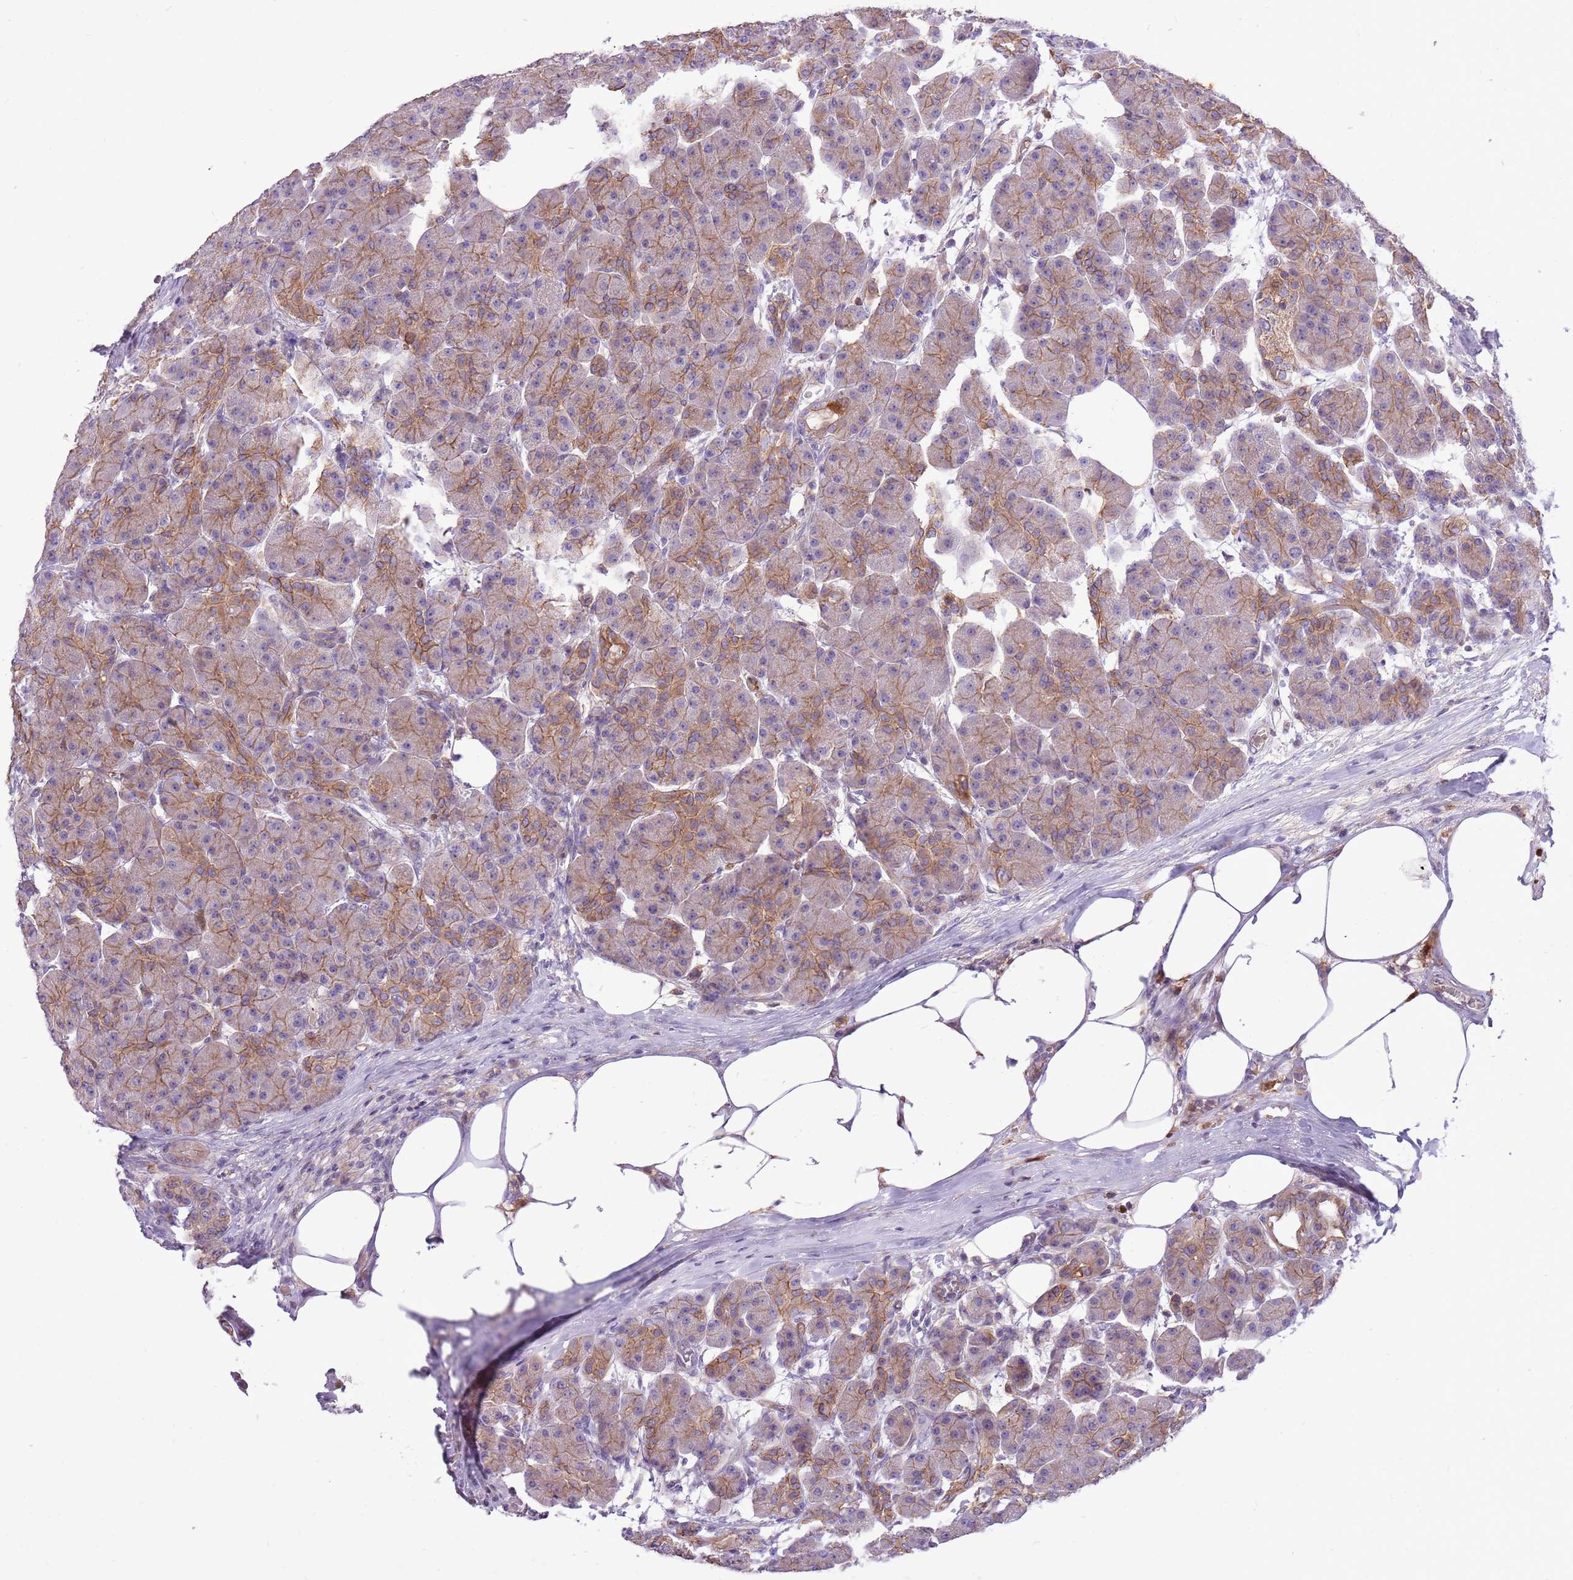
{"staining": {"intensity": "moderate", "quantity": ">75%", "location": "cytoplasmic/membranous"}, "tissue": "pancreas", "cell_type": "Exocrine glandular cells", "image_type": "normal", "snomed": [{"axis": "morphology", "description": "Normal tissue, NOS"}, {"axis": "topography", "description": "Pancreas"}], "caption": "IHC (DAB (3,3'-diaminobenzidine)) staining of benign pancreas displays moderate cytoplasmic/membranous protein positivity in approximately >75% of exocrine glandular cells. (brown staining indicates protein expression, while blue staining denotes nuclei).", "gene": "WDR90", "patient": {"sex": "male", "age": 63}}